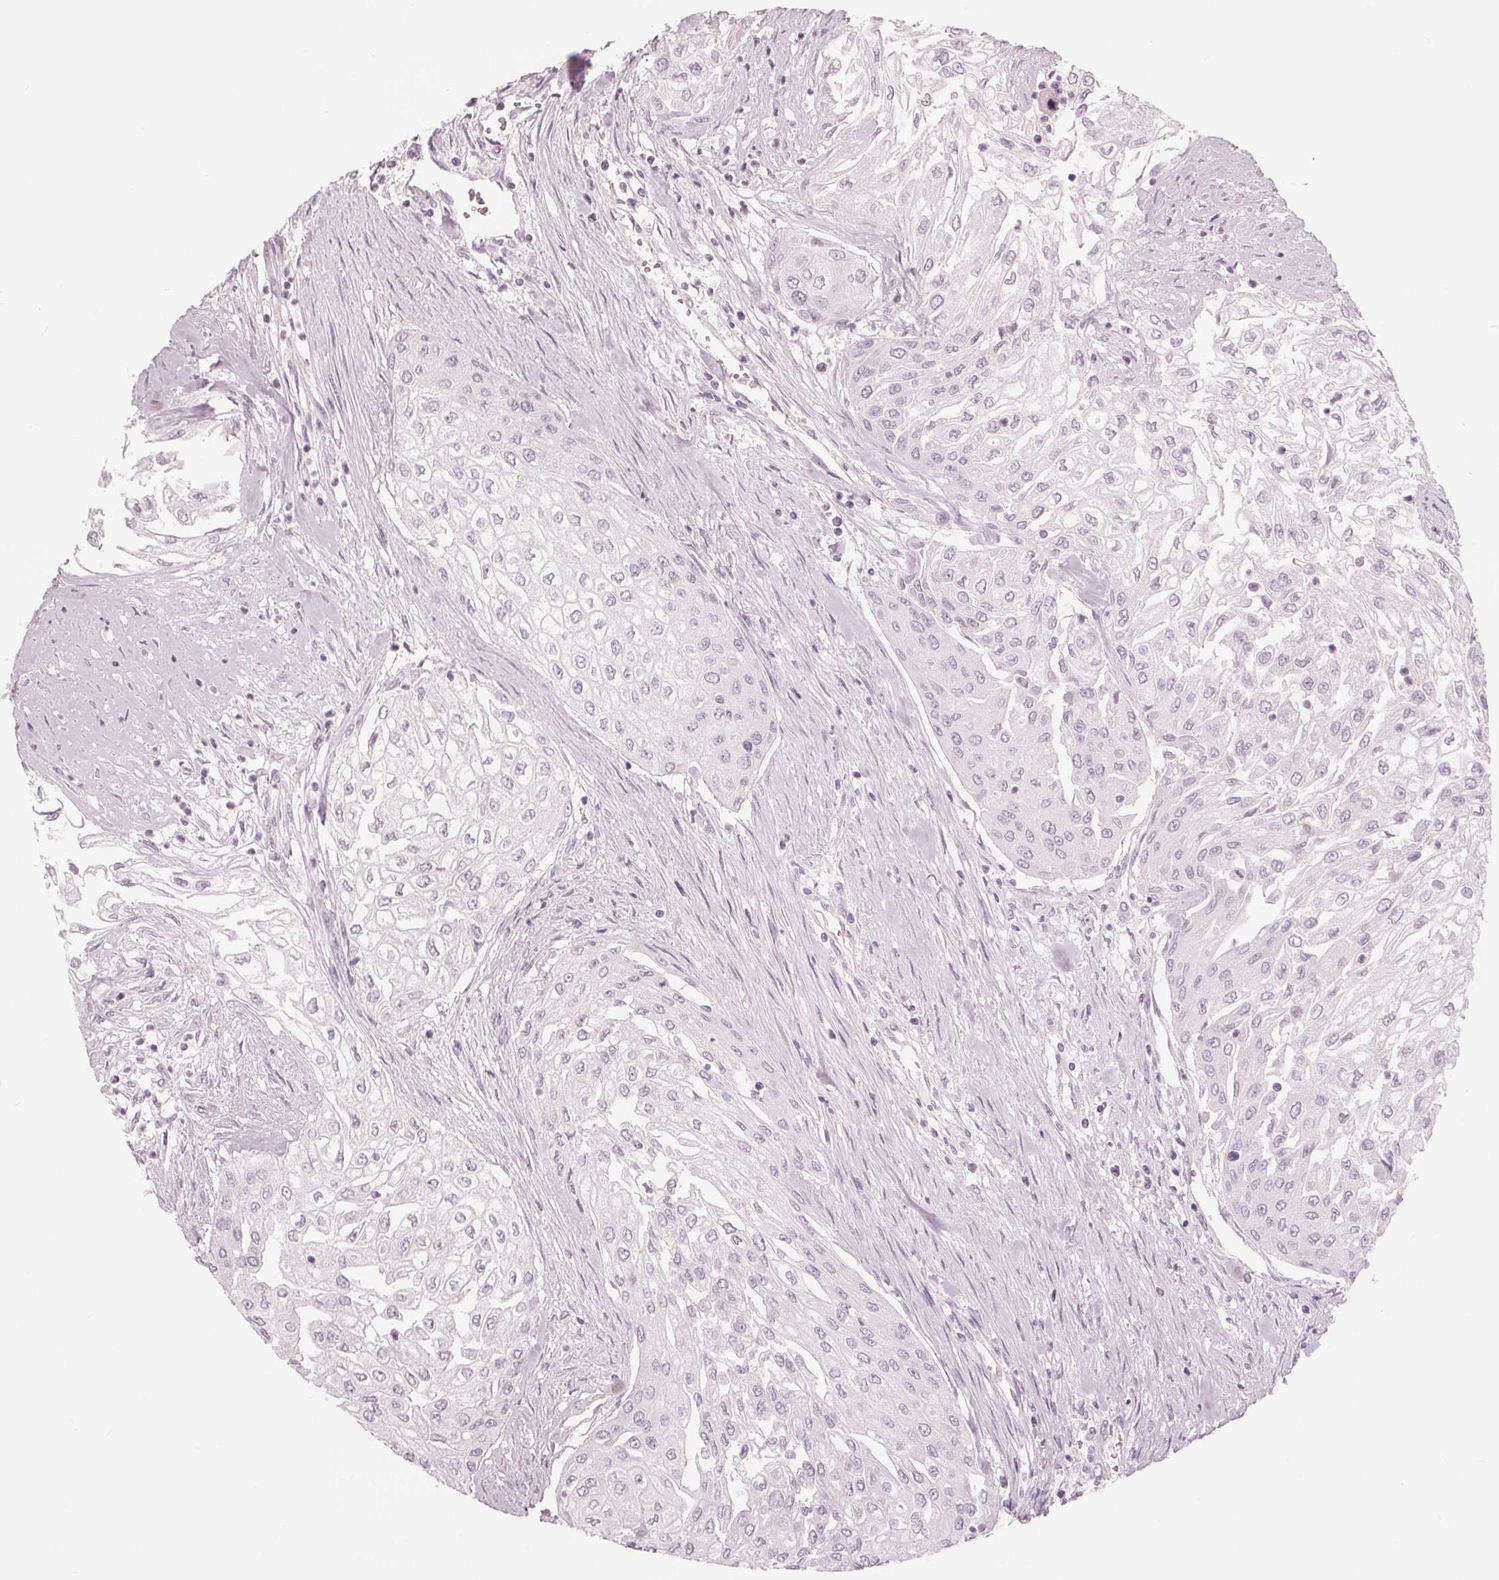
{"staining": {"intensity": "negative", "quantity": "none", "location": "none"}, "tissue": "urothelial cancer", "cell_type": "Tumor cells", "image_type": "cancer", "snomed": [{"axis": "morphology", "description": "Urothelial carcinoma, High grade"}, {"axis": "topography", "description": "Urinary bladder"}], "caption": "IHC histopathology image of high-grade urothelial carcinoma stained for a protein (brown), which displays no expression in tumor cells.", "gene": "BRSK1", "patient": {"sex": "male", "age": 62}}